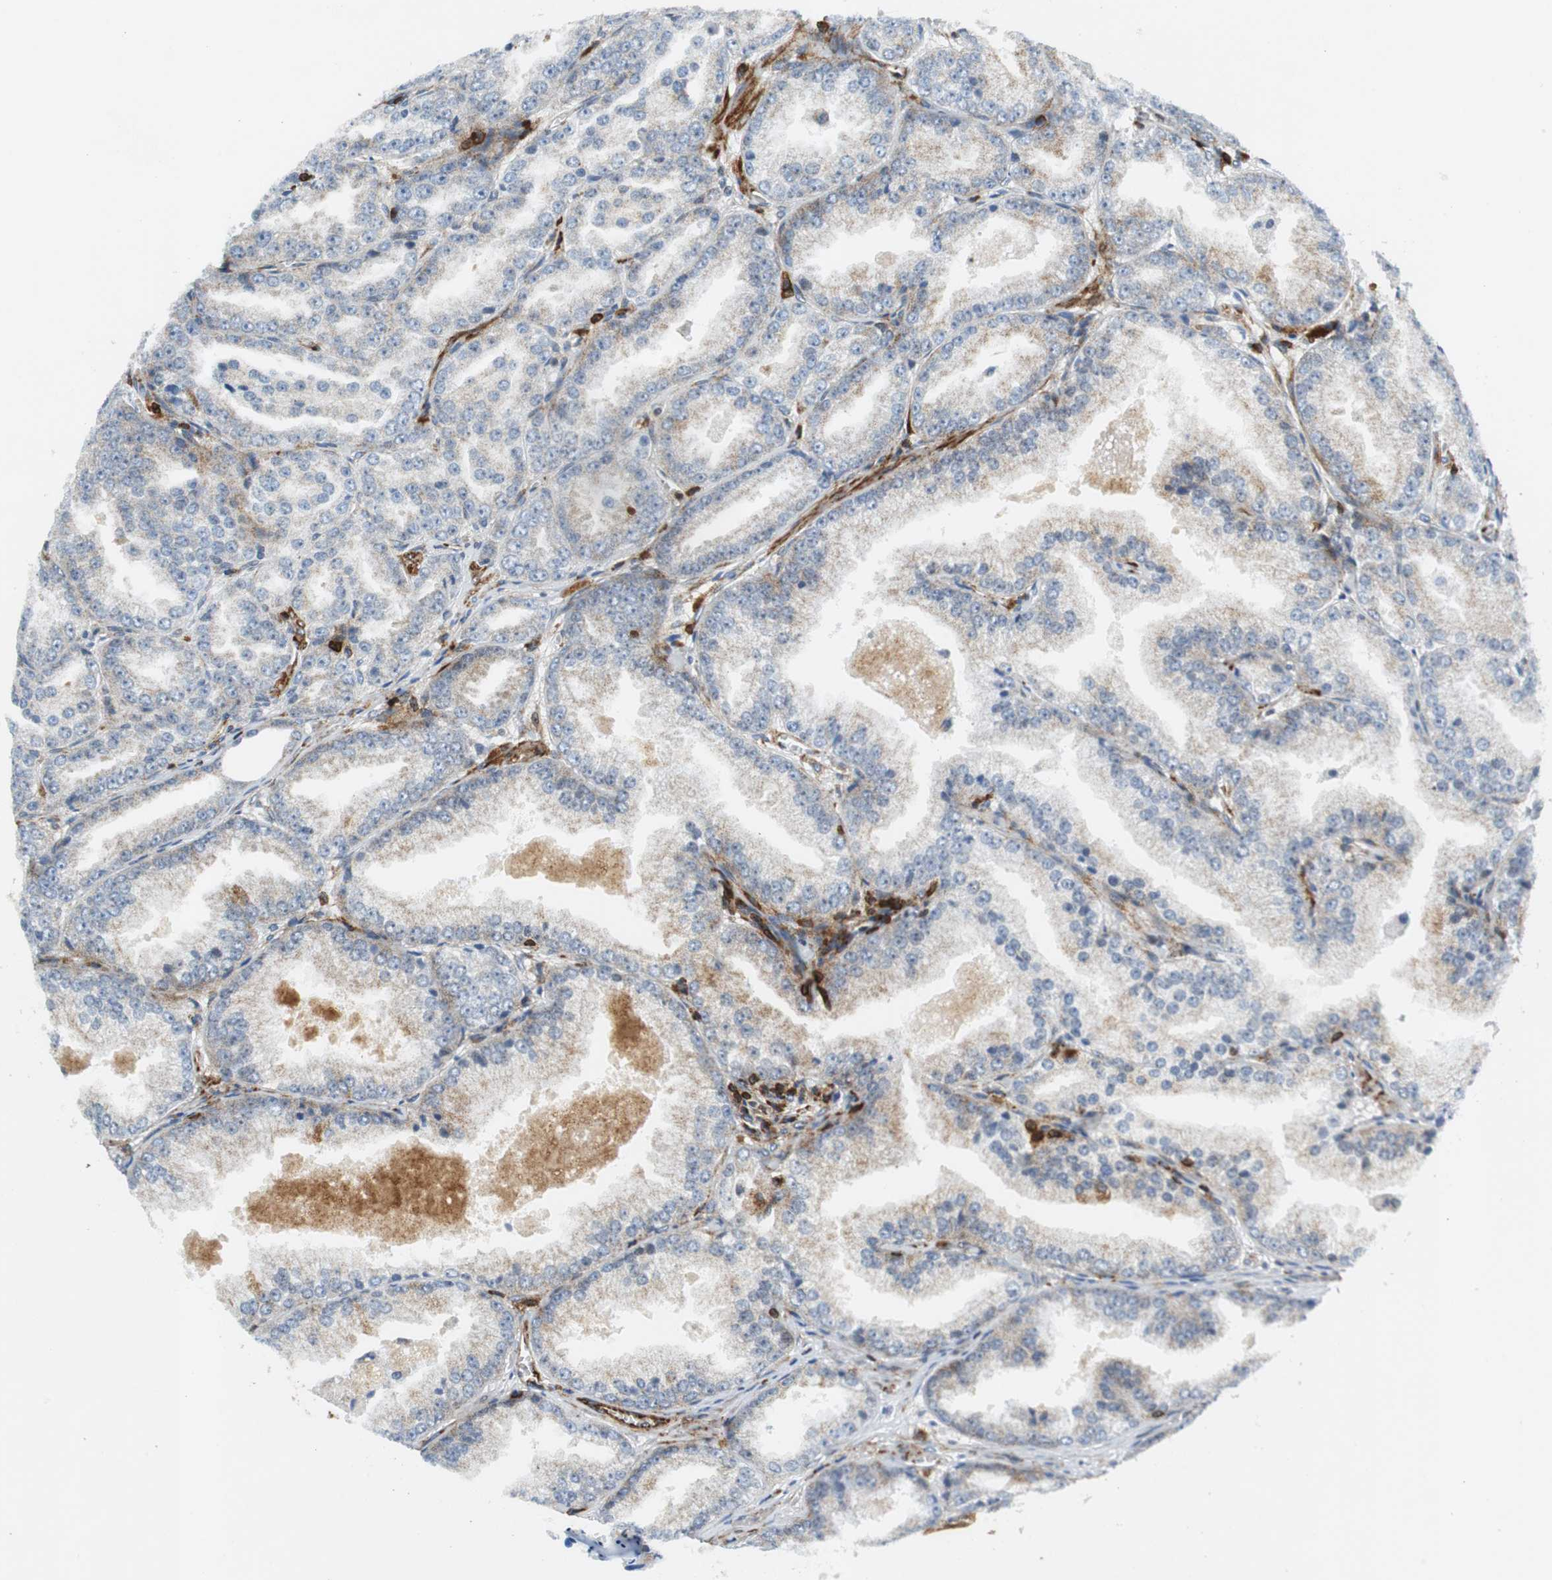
{"staining": {"intensity": "weak", "quantity": "<25%", "location": "cytoplasmic/membranous"}, "tissue": "prostate cancer", "cell_type": "Tumor cells", "image_type": "cancer", "snomed": [{"axis": "morphology", "description": "Adenocarcinoma, High grade"}, {"axis": "topography", "description": "Prostate"}], "caption": "The immunohistochemistry histopathology image has no significant expression in tumor cells of prostate high-grade adenocarcinoma tissue.", "gene": "TUBA4A", "patient": {"sex": "male", "age": 61}}